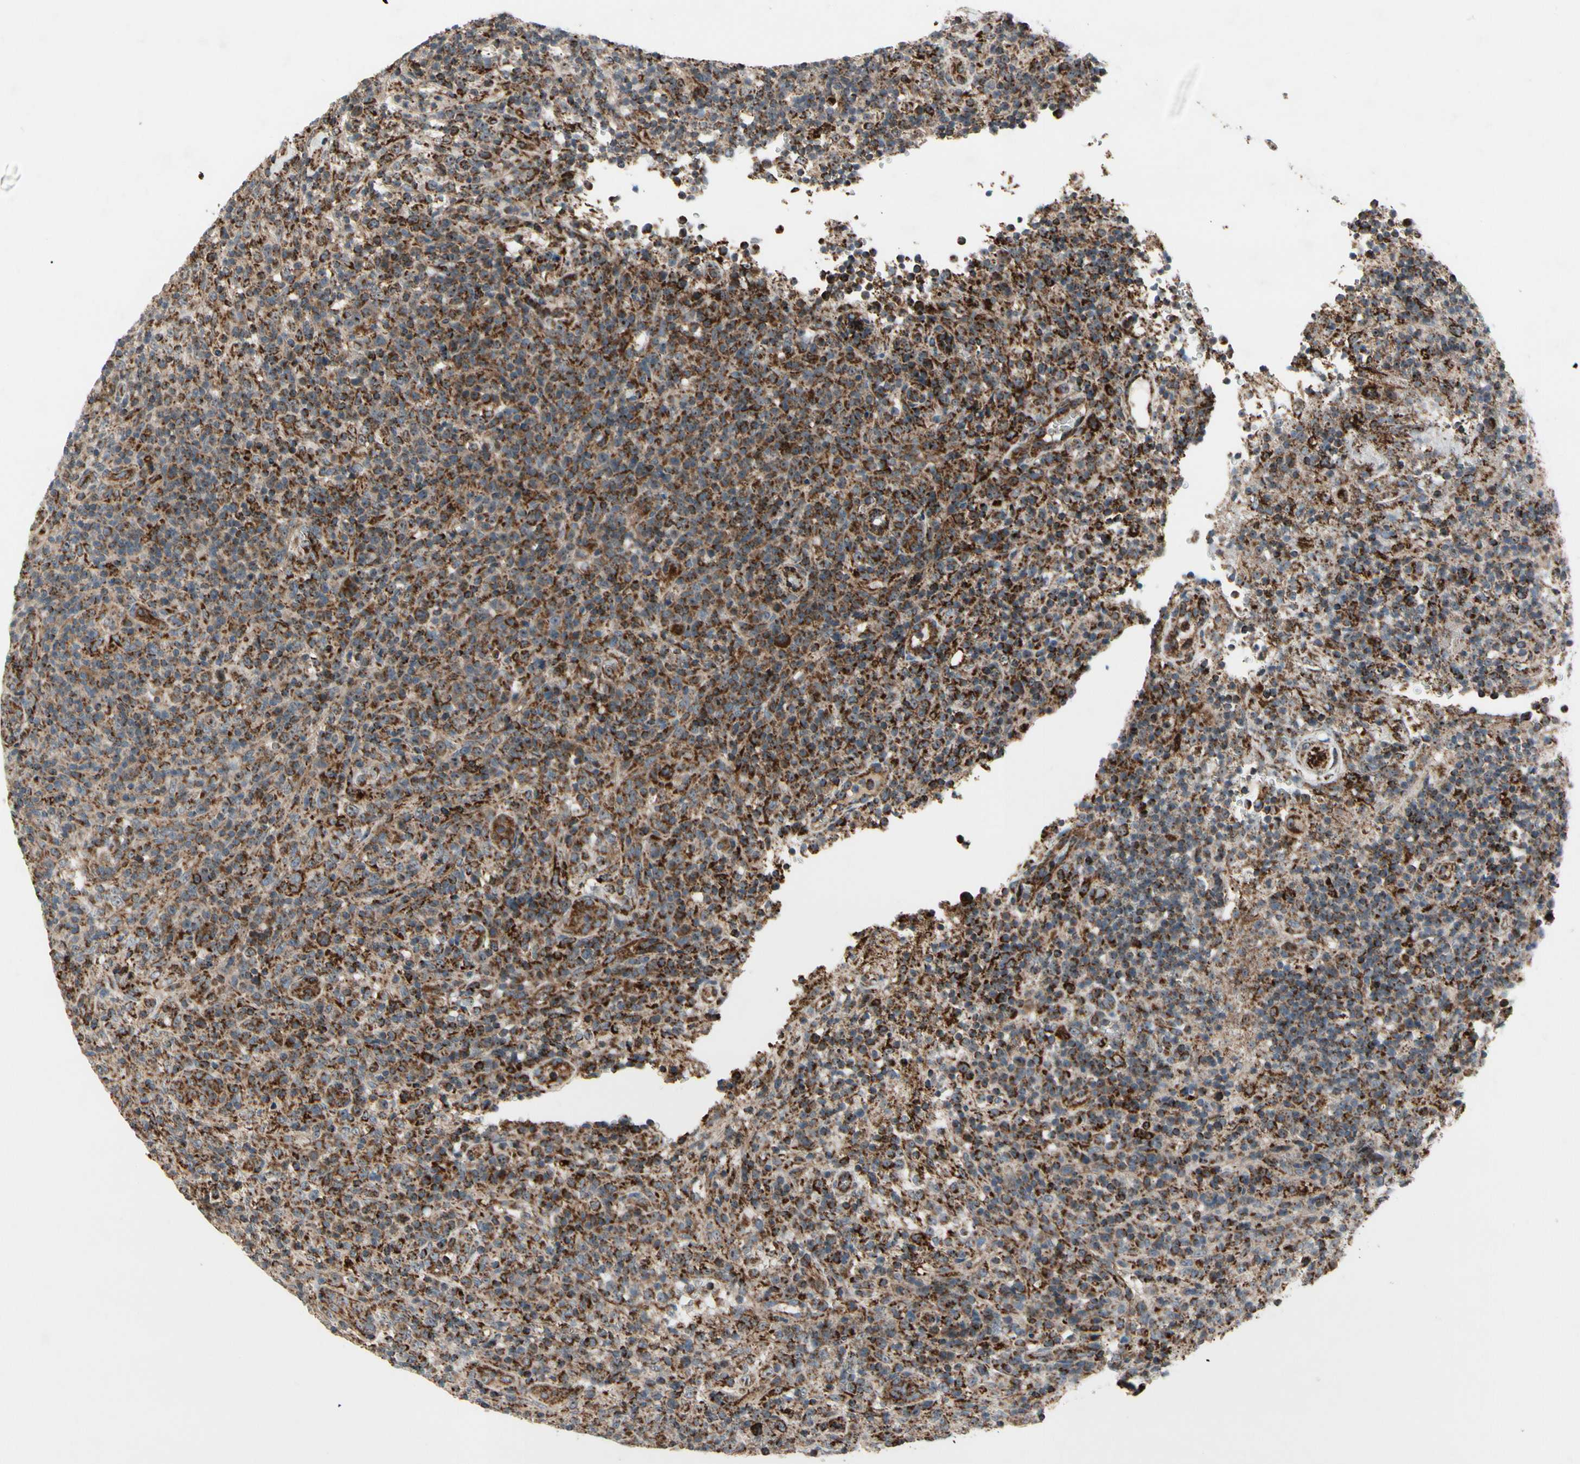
{"staining": {"intensity": "moderate", "quantity": ">75%", "location": "cytoplasmic/membranous"}, "tissue": "lymphoma", "cell_type": "Tumor cells", "image_type": "cancer", "snomed": [{"axis": "morphology", "description": "Malignant lymphoma, non-Hodgkin's type, High grade"}, {"axis": "topography", "description": "Lymph node"}], "caption": "A brown stain highlights moderate cytoplasmic/membranous positivity of a protein in malignant lymphoma, non-Hodgkin's type (high-grade) tumor cells.", "gene": "CPT1A", "patient": {"sex": "female", "age": 76}}